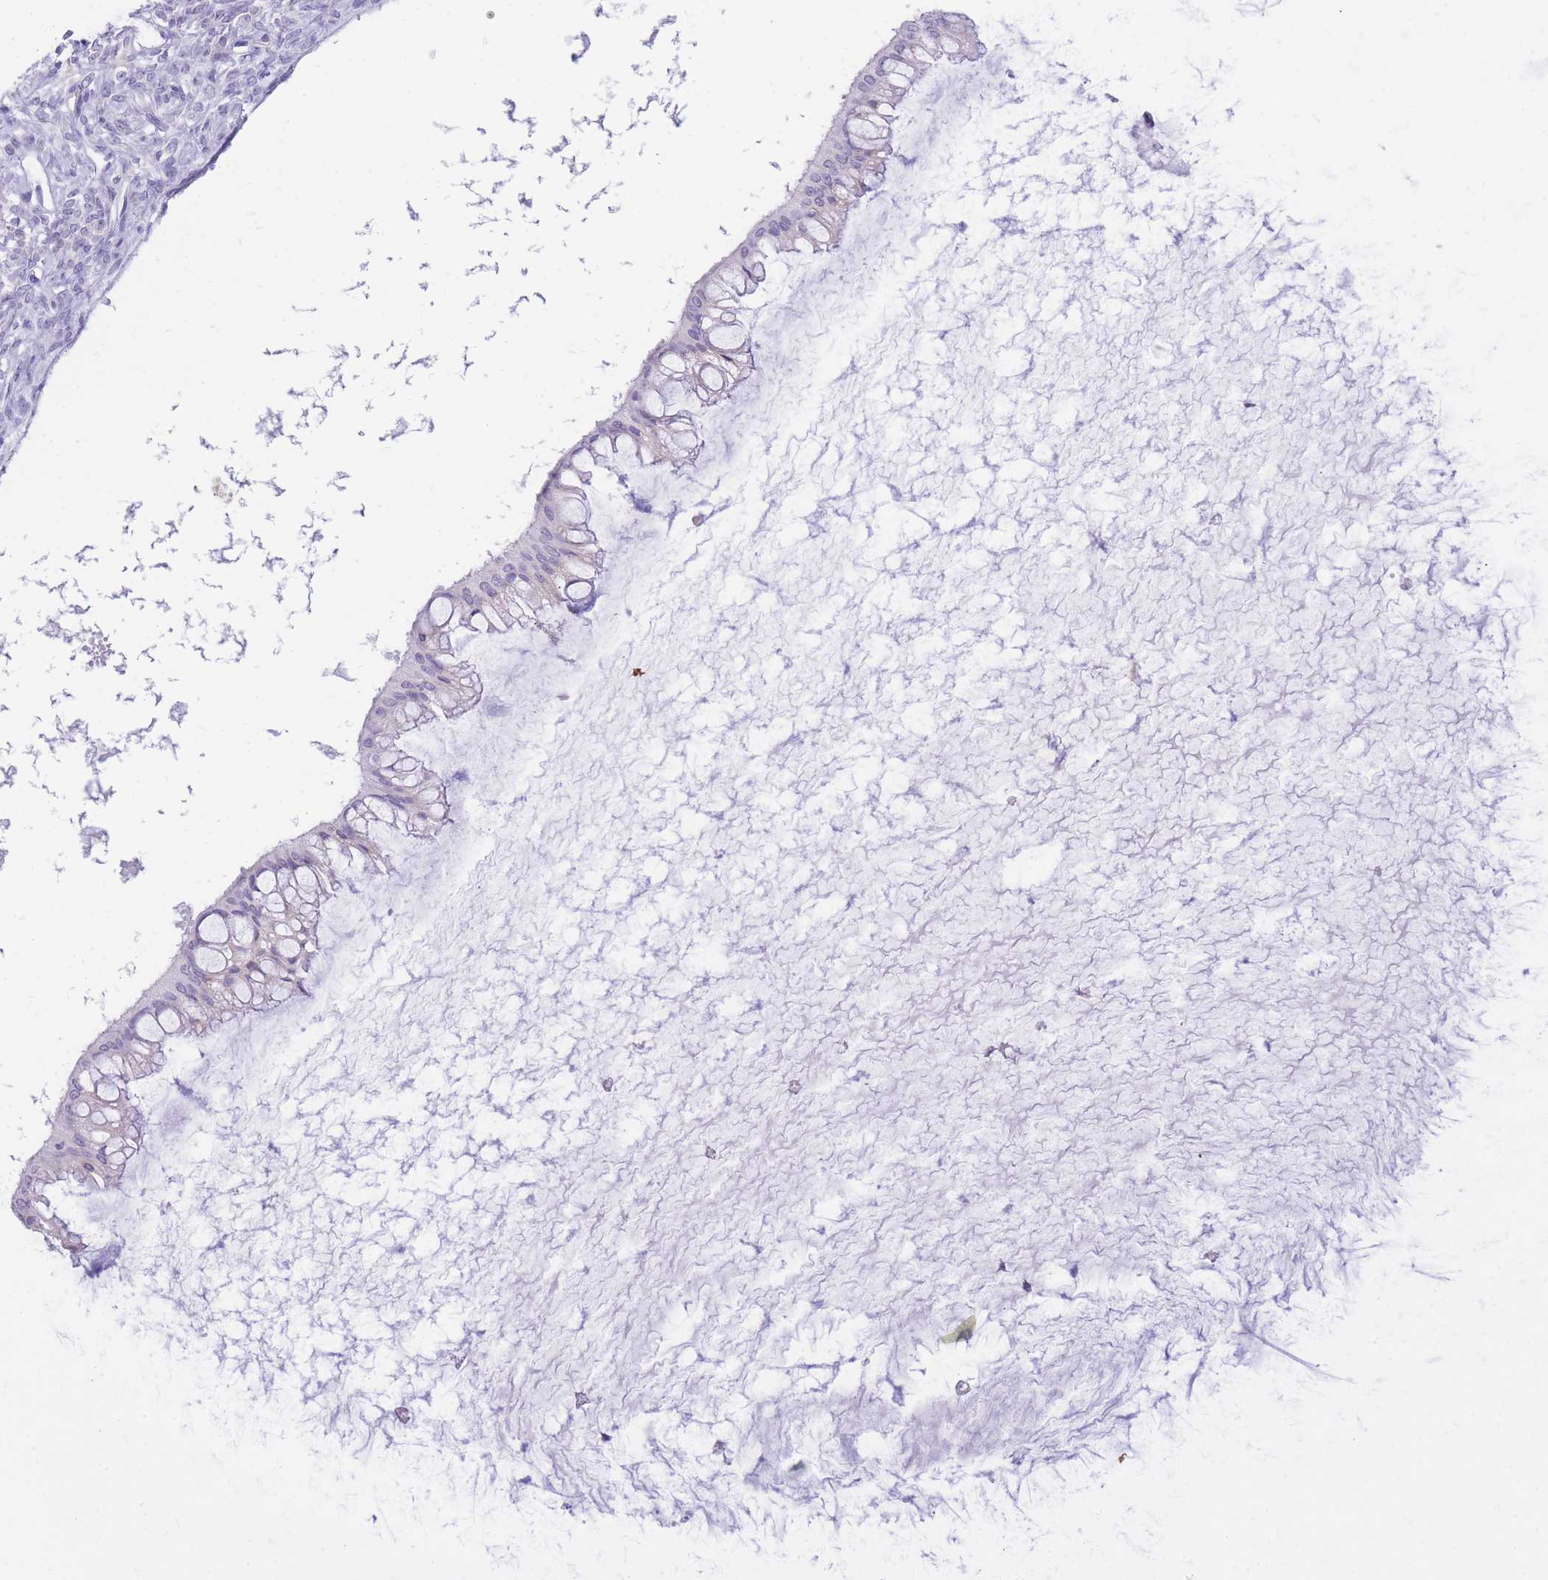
{"staining": {"intensity": "negative", "quantity": "none", "location": "none"}, "tissue": "ovarian cancer", "cell_type": "Tumor cells", "image_type": "cancer", "snomed": [{"axis": "morphology", "description": "Cystadenocarcinoma, mucinous, NOS"}, {"axis": "topography", "description": "Ovary"}], "caption": "Immunohistochemical staining of ovarian mucinous cystadenocarcinoma displays no significant positivity in tumor cells.", "gene": "SSUH2", "patient": {"sex": "female", "age": 73}}